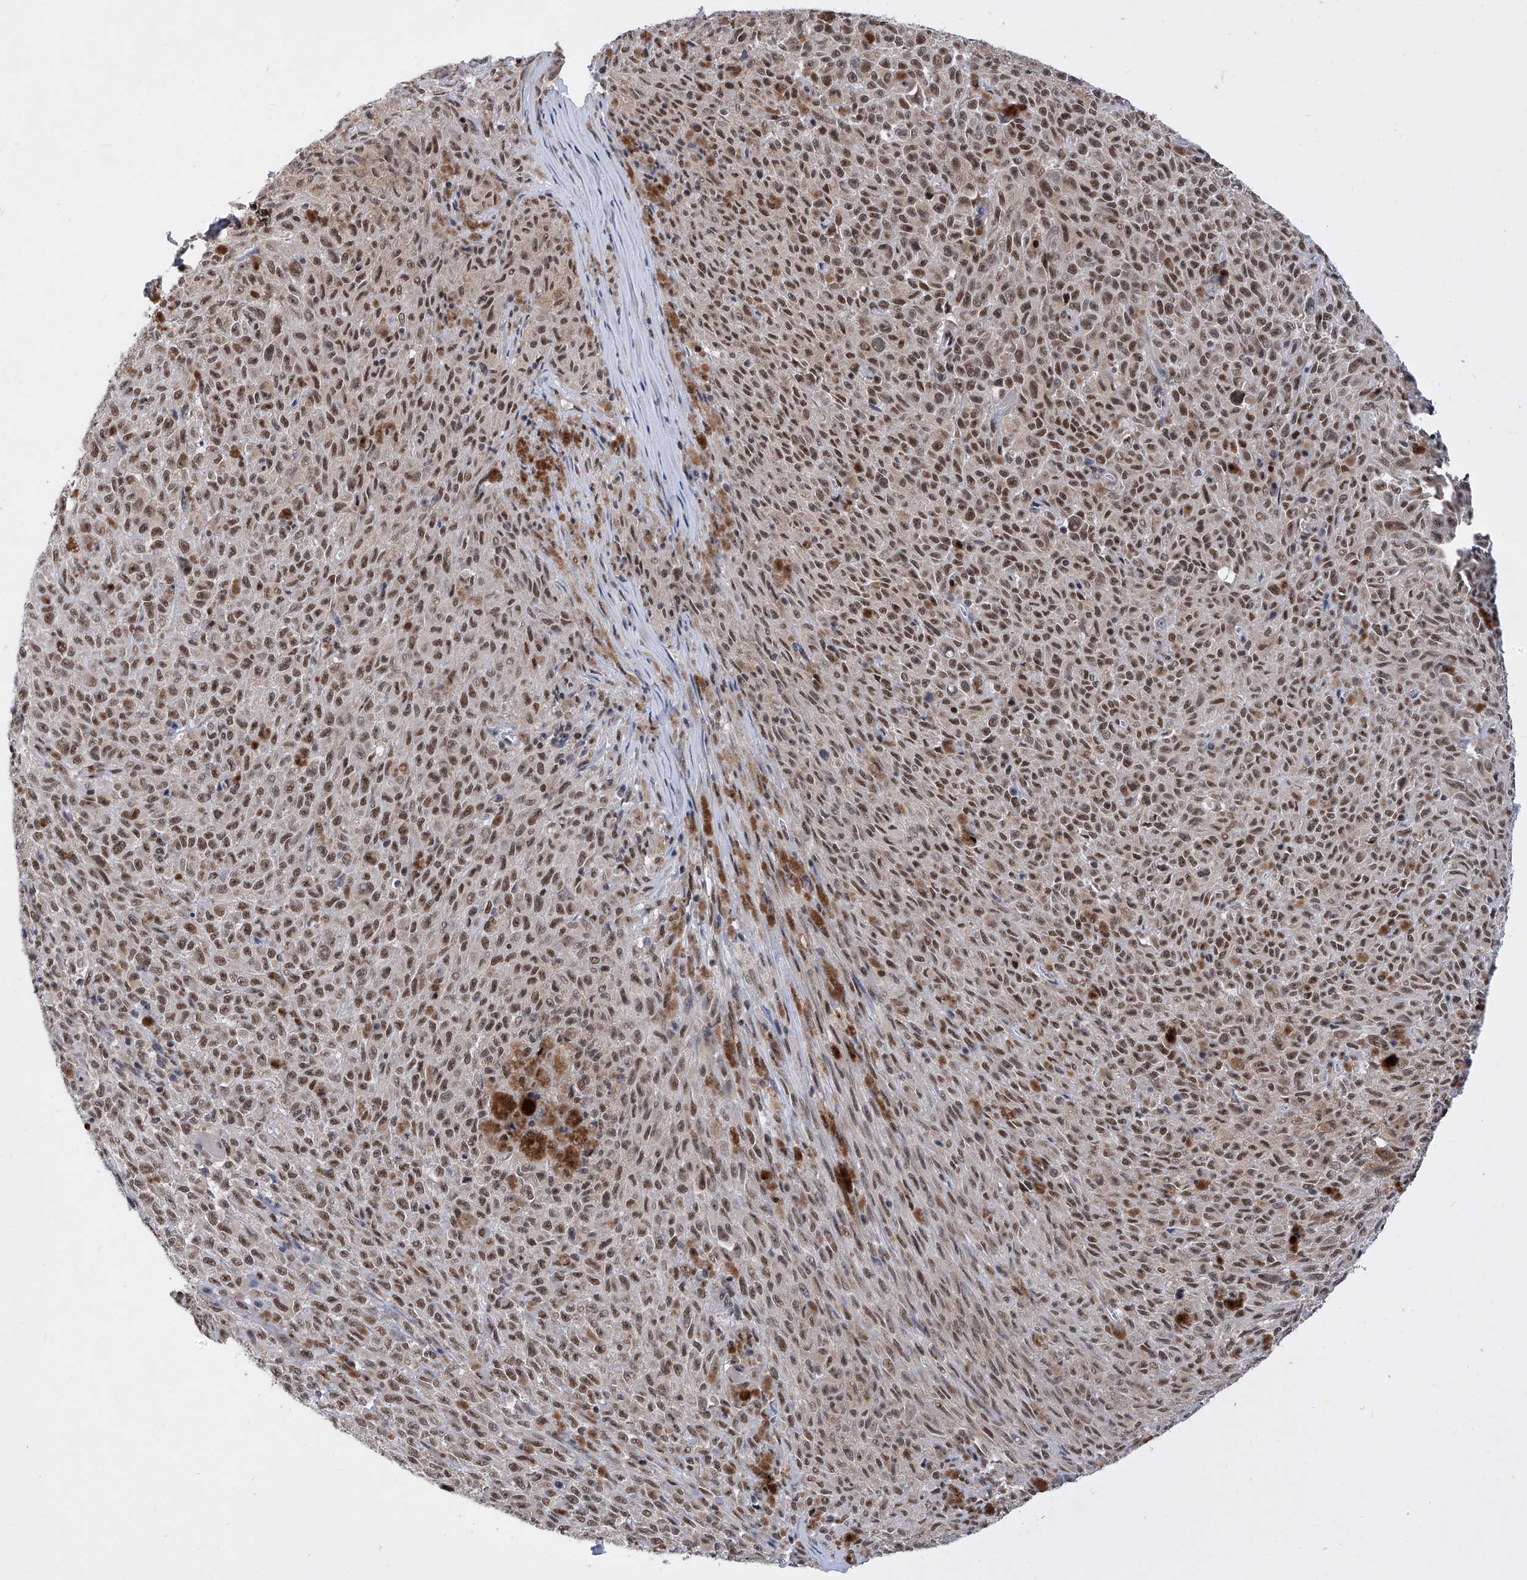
{"staining": {"intensity": "moderate", "quantity": ">75%", "location": "nuclear"}, "tissue": "melanoma", "cell_type": "Tumor cells", "image_type": "cancer", "snomed": [{"axis": "morphology", "description": "Malignant melanoma, NOS"}, {"axis": "topography", "description": "Skin"}], "caption": "IHC staining of melanoma, which exhibits medium levels of moderate nuclear positivity in approximately >75% of tumor cells indicating moderate nuclear protein expression. The staining was performed using DAB (brown) for protein detection and nuclei were counterstained in hematoxylin (blue).", "gene": "RAD54L", "patient": {"sex": "female", "age": 82}}